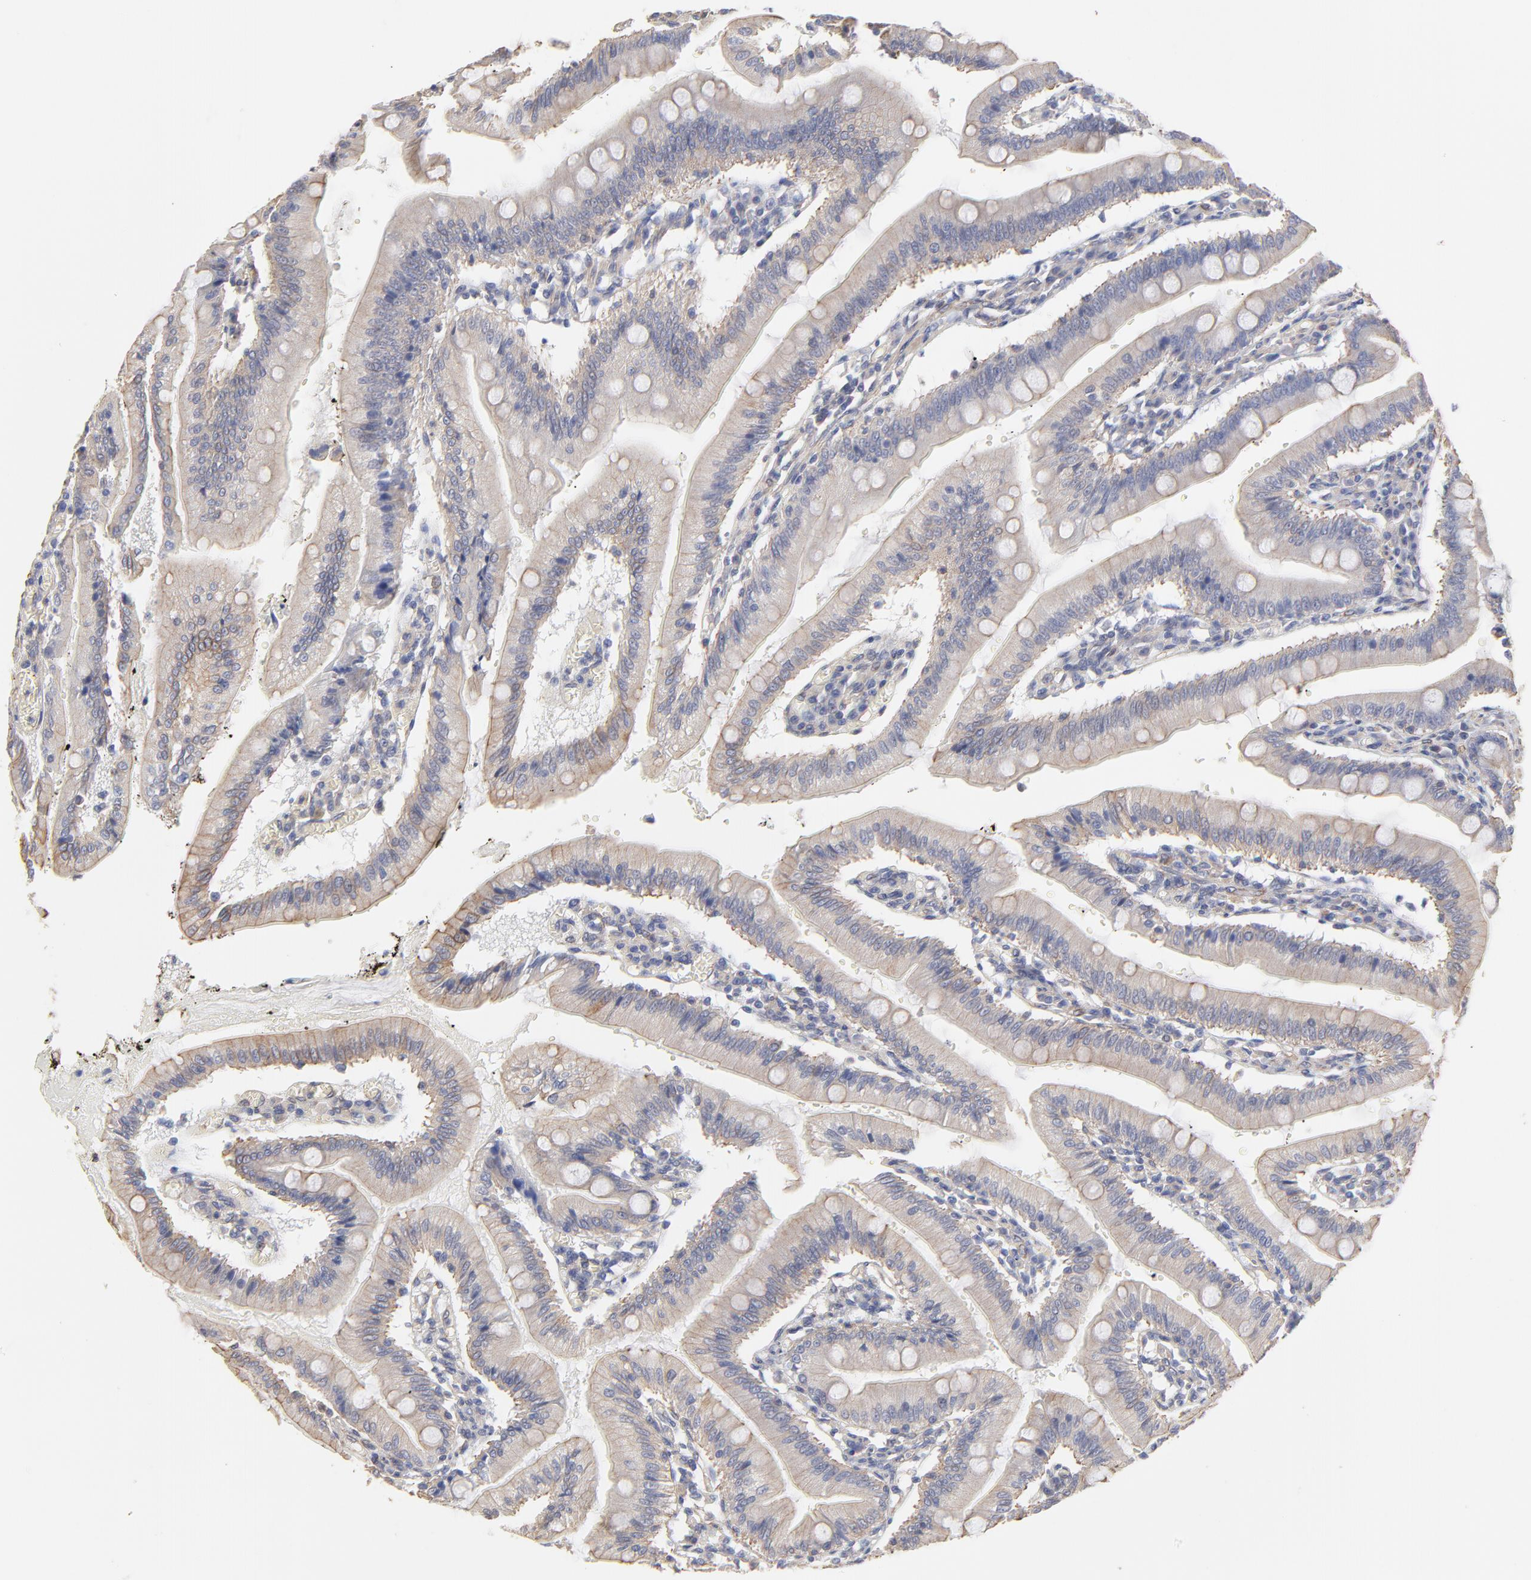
{"staining": {"intensity": "weak", "quantity": "25%-75%", "location": "cytoplasmic/membranous"}, "tissue": "small intestine", "cell_type": "Glandular cells", "image_type": "normal", "snomed": [{"axis": "morphology", "description": "Normal tissue, NOS"}, {"axis": "topography", "description": "Small intestine"}], "caption": "Benign small intestine demonstrates weak cytoplasmic/membranous positivity in approximately 25%-75% of glandular cells, visualized by immunohistochemistry.", "gene": "LRCH2", "patient": {"sex": "male", "age": 71}}